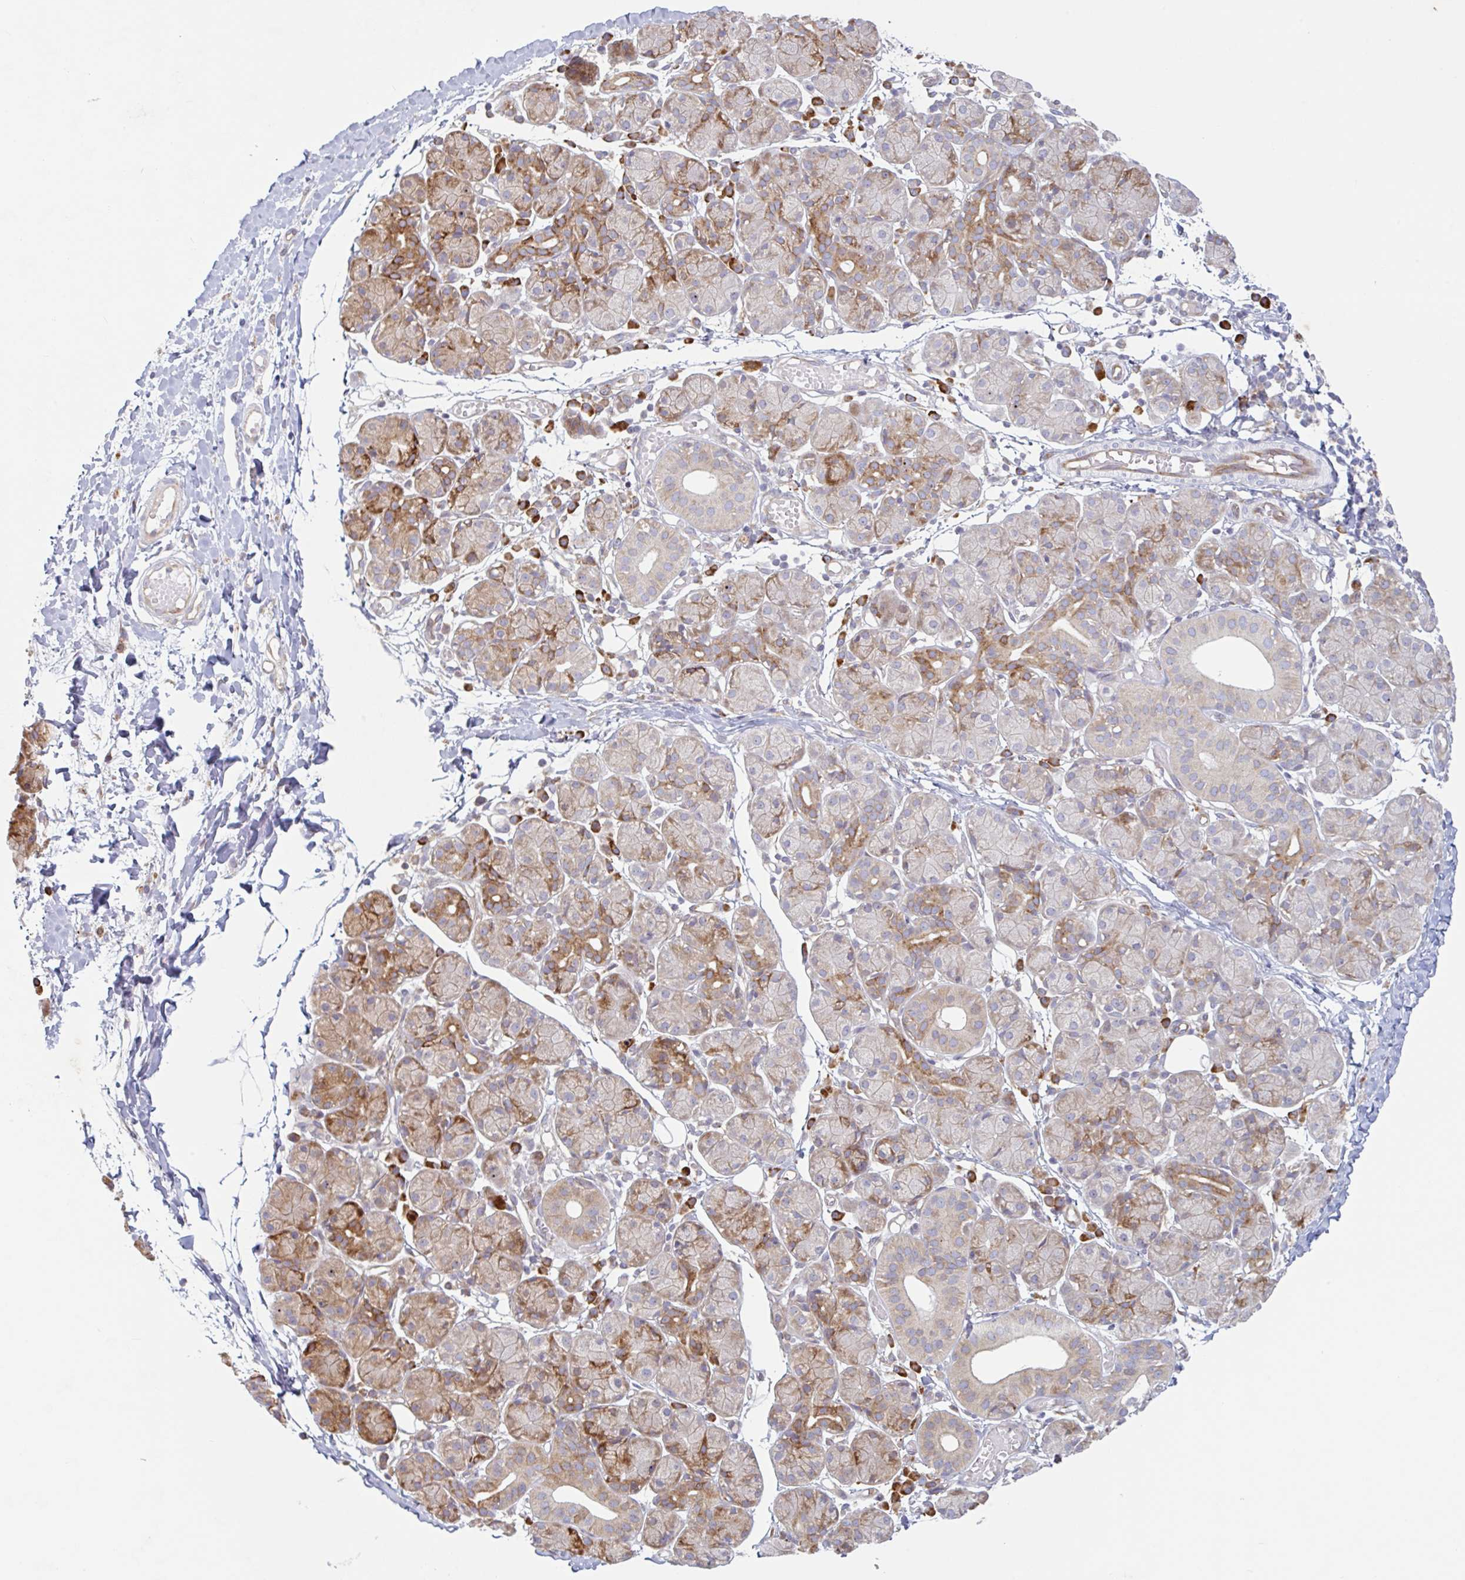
{"staining": {"intensity": "moderate", "quantity": "25%-75%", "location": "cytoplasmic/membranous"}, "tissue": "salivary gland", "cell_type": "Glandular cells", "image_type": "normal", "snomed": [{"axis": "morphology", "description": "Normal tissue, NOS"}, {"axis": "morphology", "description": "Inflammation, NOS"}, {"axis": "topography", "description": "Lymph node"}, {"axis": "topography", "description": "Salivary gland"}], "caption": "Immunohistochemistry of unremarkable salivary gland reveals medium levels of moderate cytoplasmic/membranous positivity in approximately 25%-75% of glandular cells. The protein of interest is stained brown, and the nuclei are stained in blue (DAB IHC with brightfield microscopy, high magnification).", "gene": "RIT1", "patient": {"sex": "male", "age": 3}}